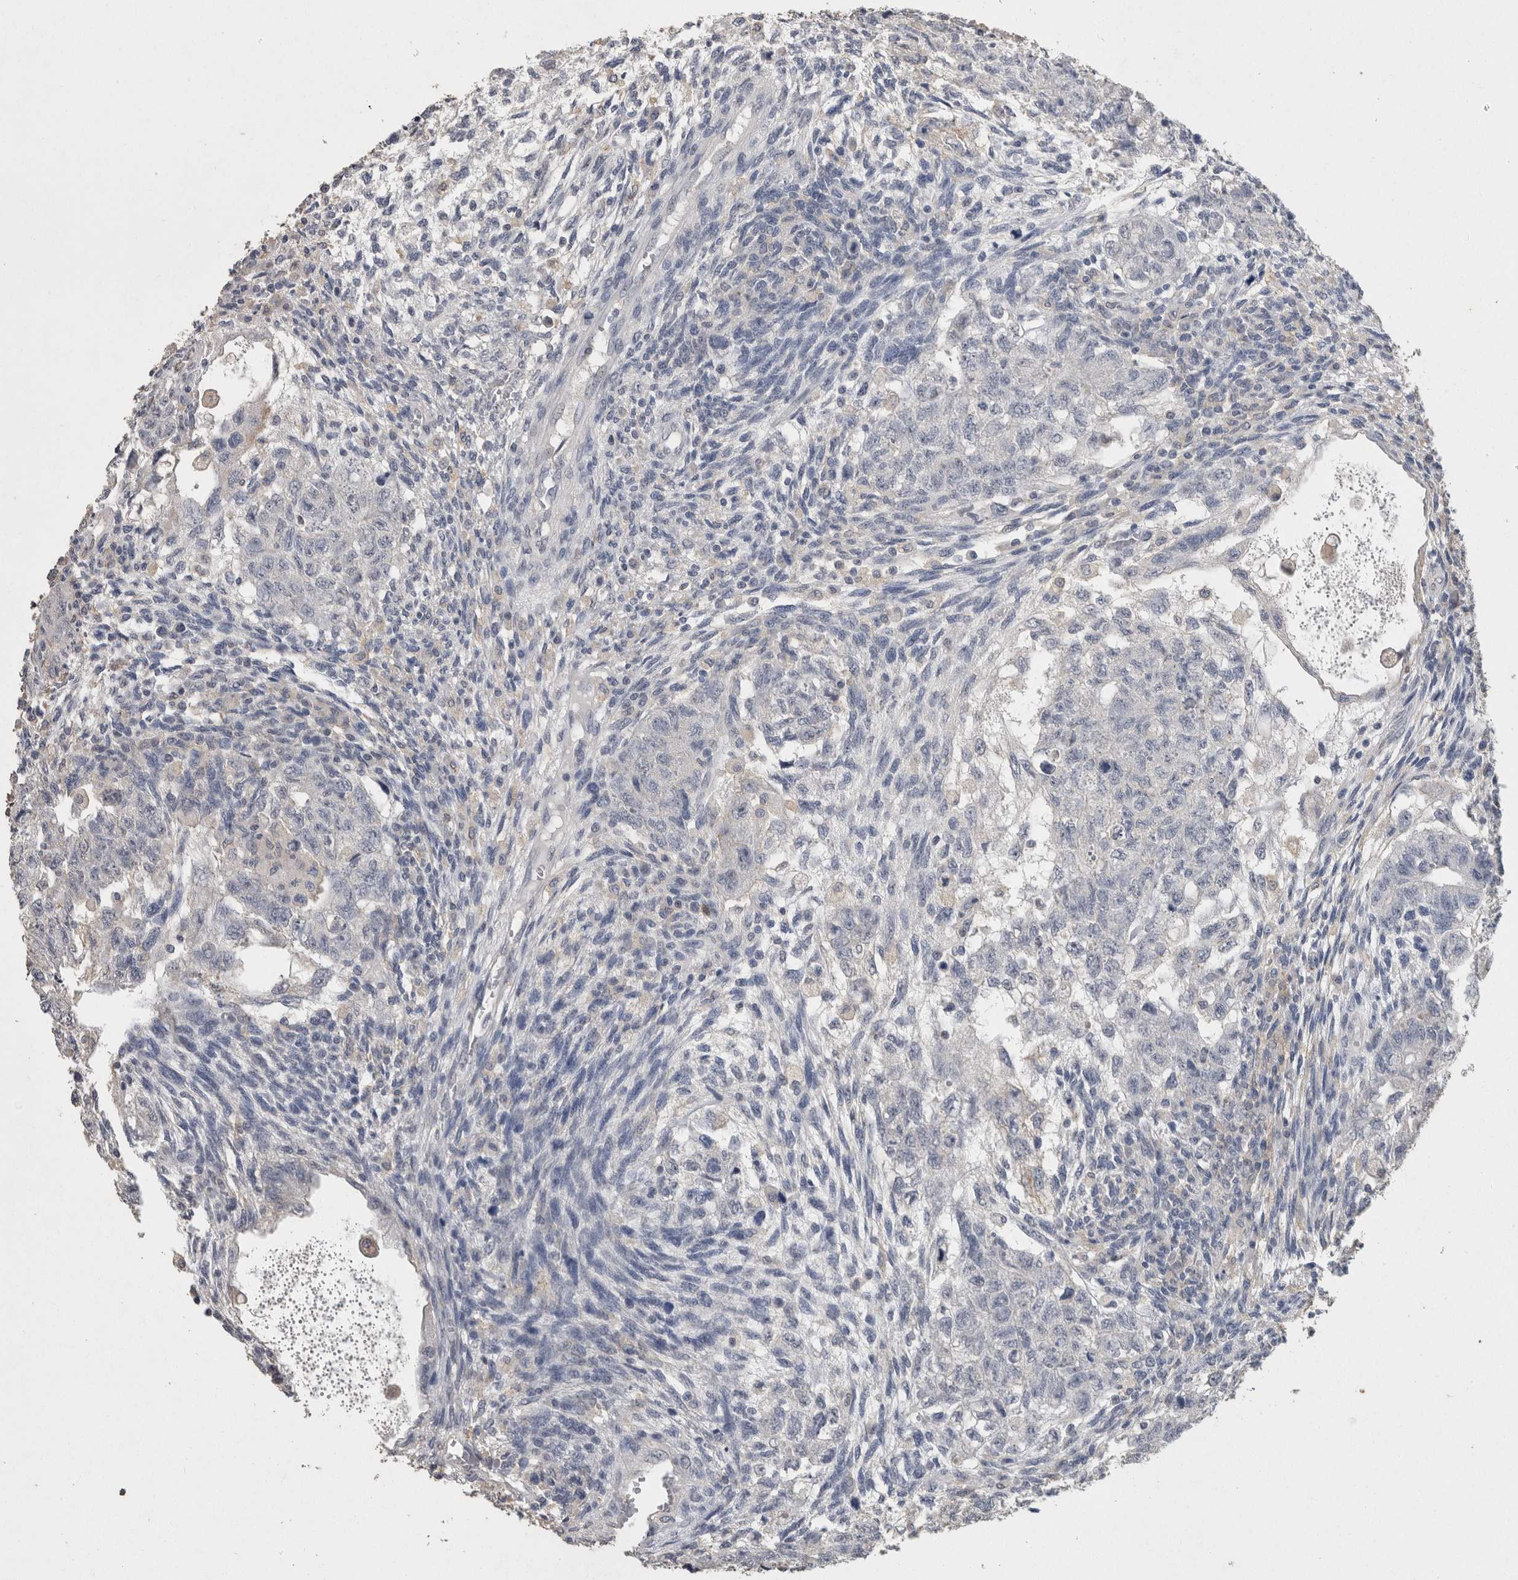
{"staining": {"intensity": "negative", "quantity": "none", "location": "none"}, "tissue": "testis cancer", "cell_type": "Tumor cells", "image_type": "cancer", "snomed": [{"axis": "morphology", "description": "Normal tissue, NOS"}, {"axis": "morphology", "description": "Carcinoma, Embryonal, NOS"}, {"axis": "topography", "description": "Testis"}], "caption": "High power microscopy image of an IHC photomicrograph of testis cancer (embryonal carcinoma), revealing no significant positivity in tumor cells.", "gene": "CNTFR", "patient": {"sex": "male", "age": 36}}